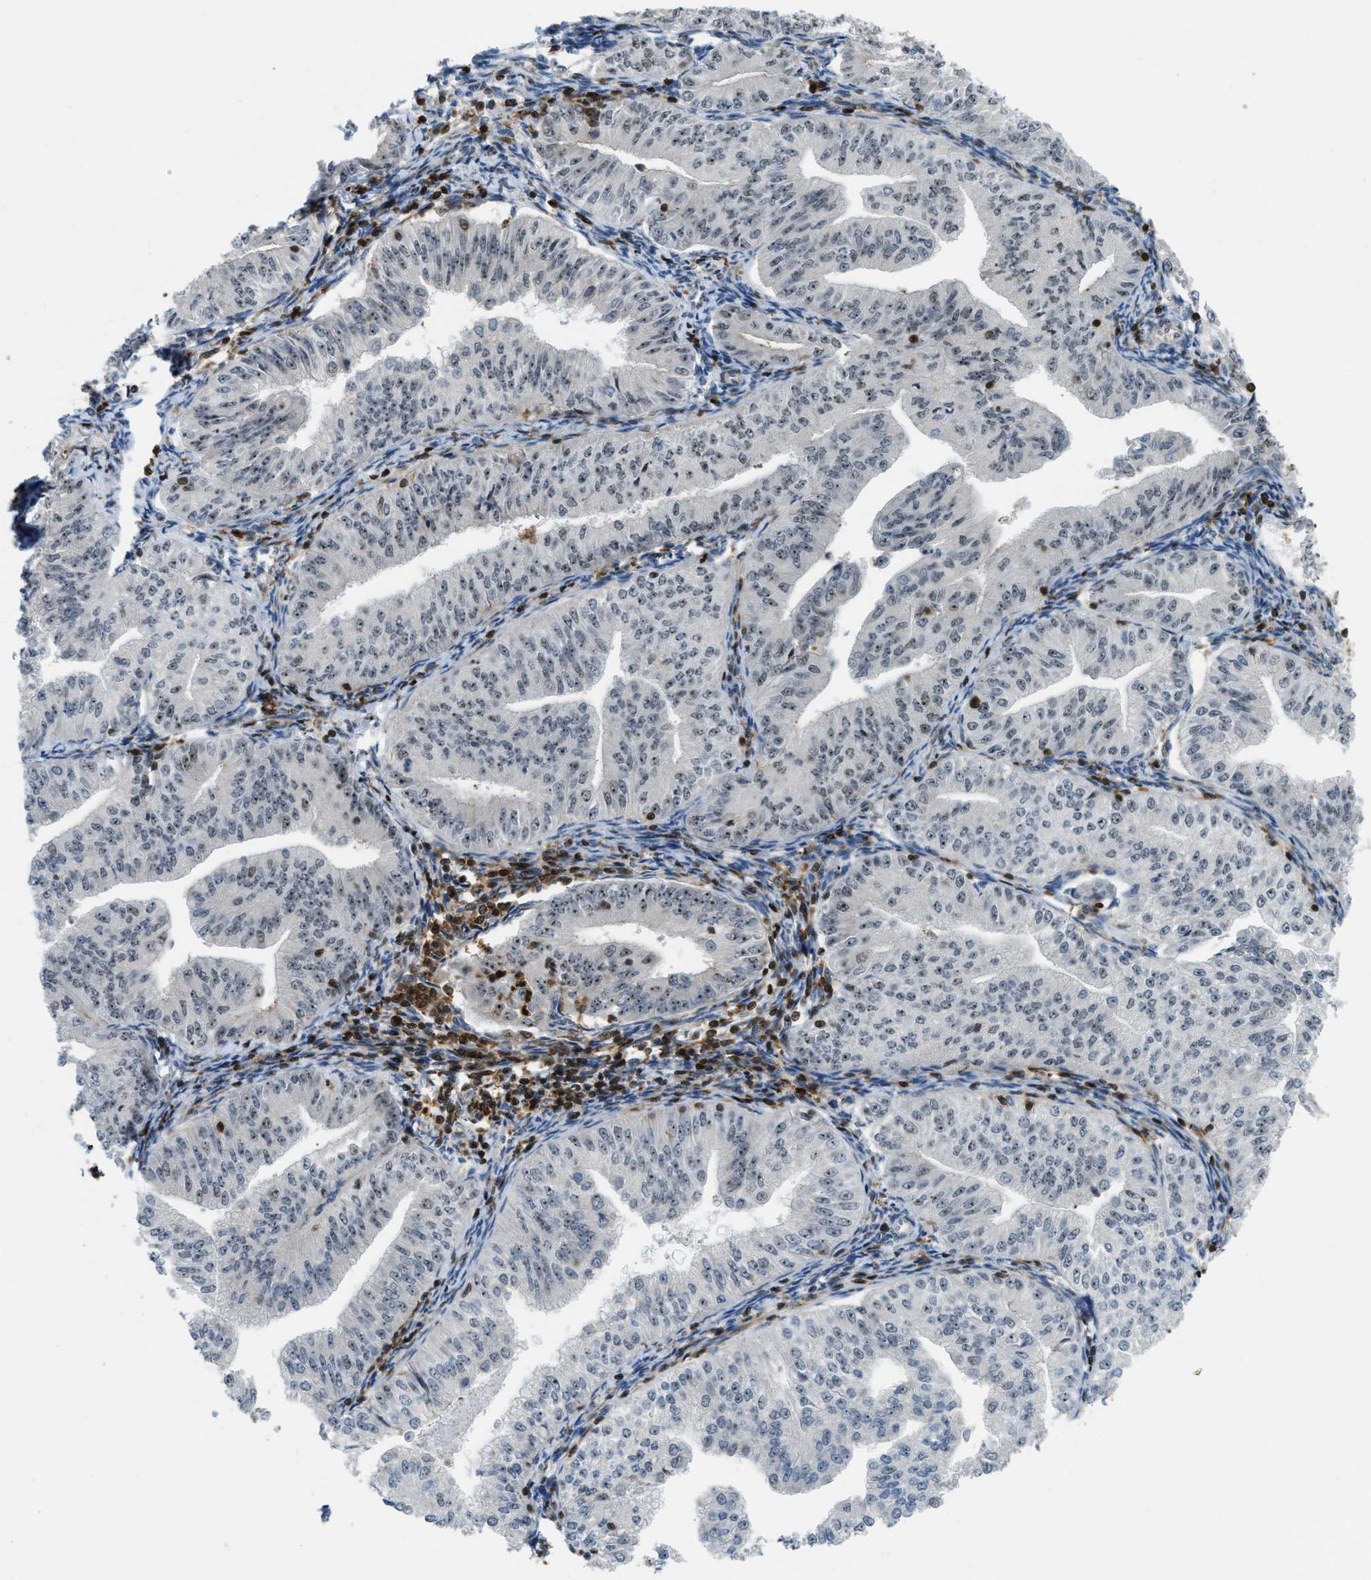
{"staining": {"intensity": "weak", "quantity": ">75%", "location": "nuclear"}, "tissue": "endometrial cancer", "cell_type": "Tumor cells", "image_type": "cancer", "snomed": [{"axis": "morphology", "description": "Normal tissue, NOS"}, {"axis": "morphology", "description": "Adenocarcinoma, NOS"}, {"axis": "topography", "description": "Endometrium"}], "caption": "Brown immunohistochemical staining in human endometrial cancer (adenocarcinoma) displays weak nuclear staining in about >75% of tumor cells. The protein is shown in brown color, while the nuclei are stained blue.", "gene": "E2F1", "patient": {"sex": "female", "age": 53}}